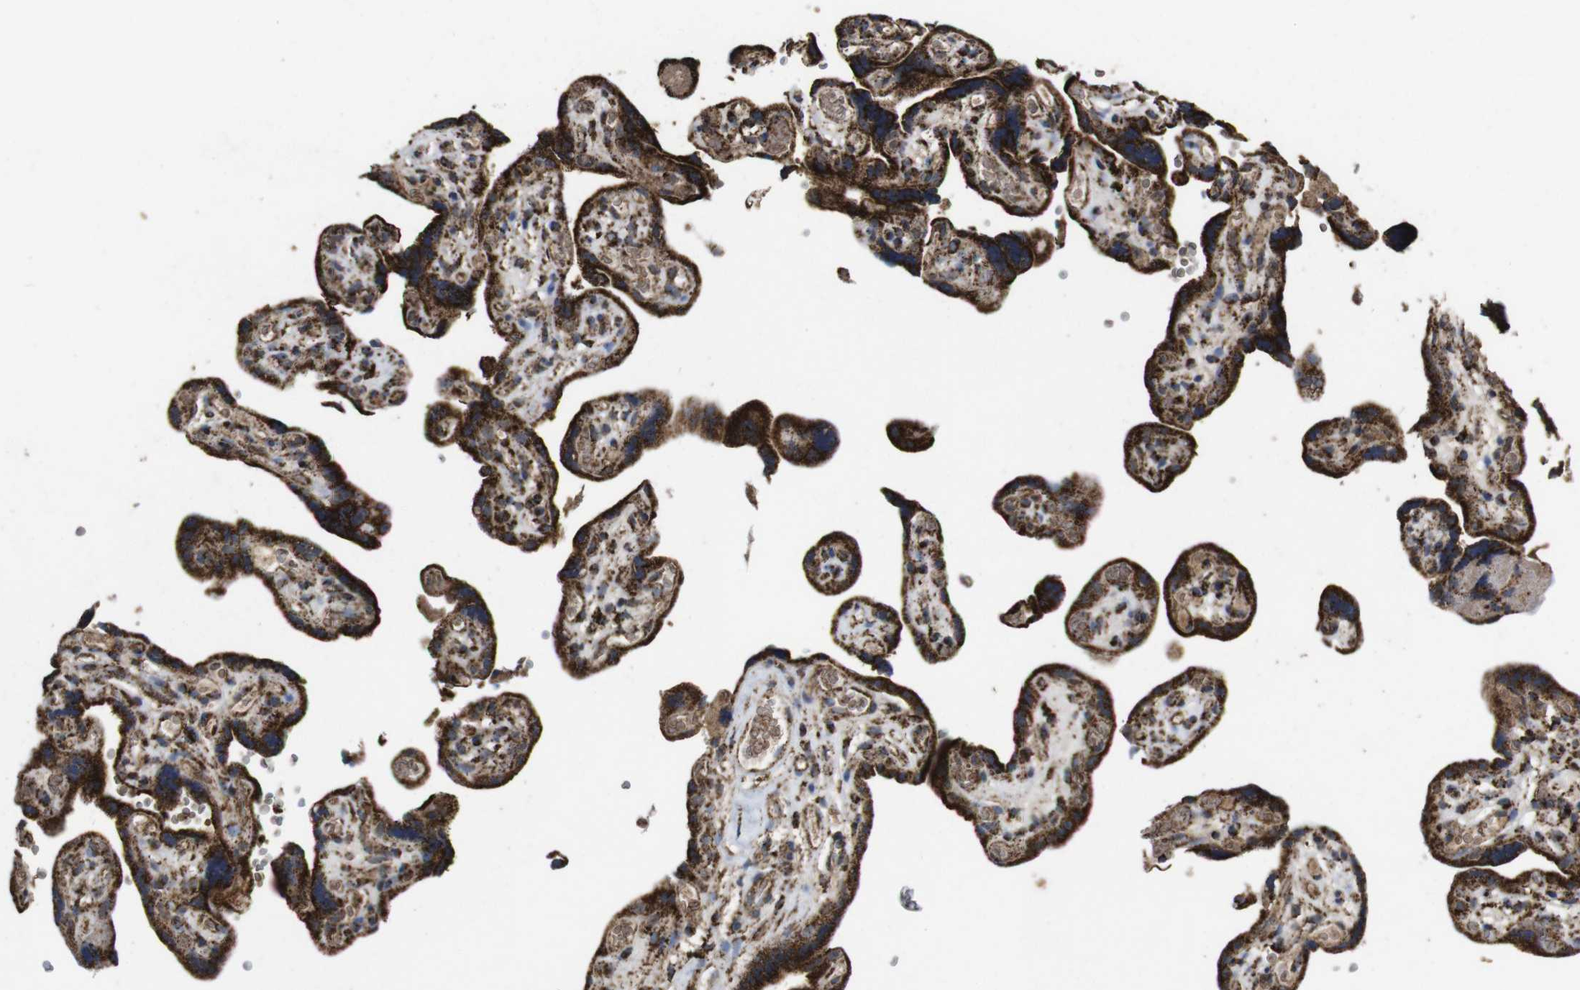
{"staining": {"intensity": "moderate", "quantity": ">75%", "location": "cytoplasmic/membranous"}, "tissue": "placenta", "cell_type": "Decidual cells", "image_type": "normal", "snomed": [{"axis": "morphology", "description": "Normal tissue, NOS"}, {"axis": "topography", "description": "Placenta"}], "caption": "Decidual cells display medium levels of moderate cytoplasmic/membranous staining in approximately >75% of cells in normal placenta.", "gene": "ATP5F1A", "patient": {"sex": "female", "age": 30}}